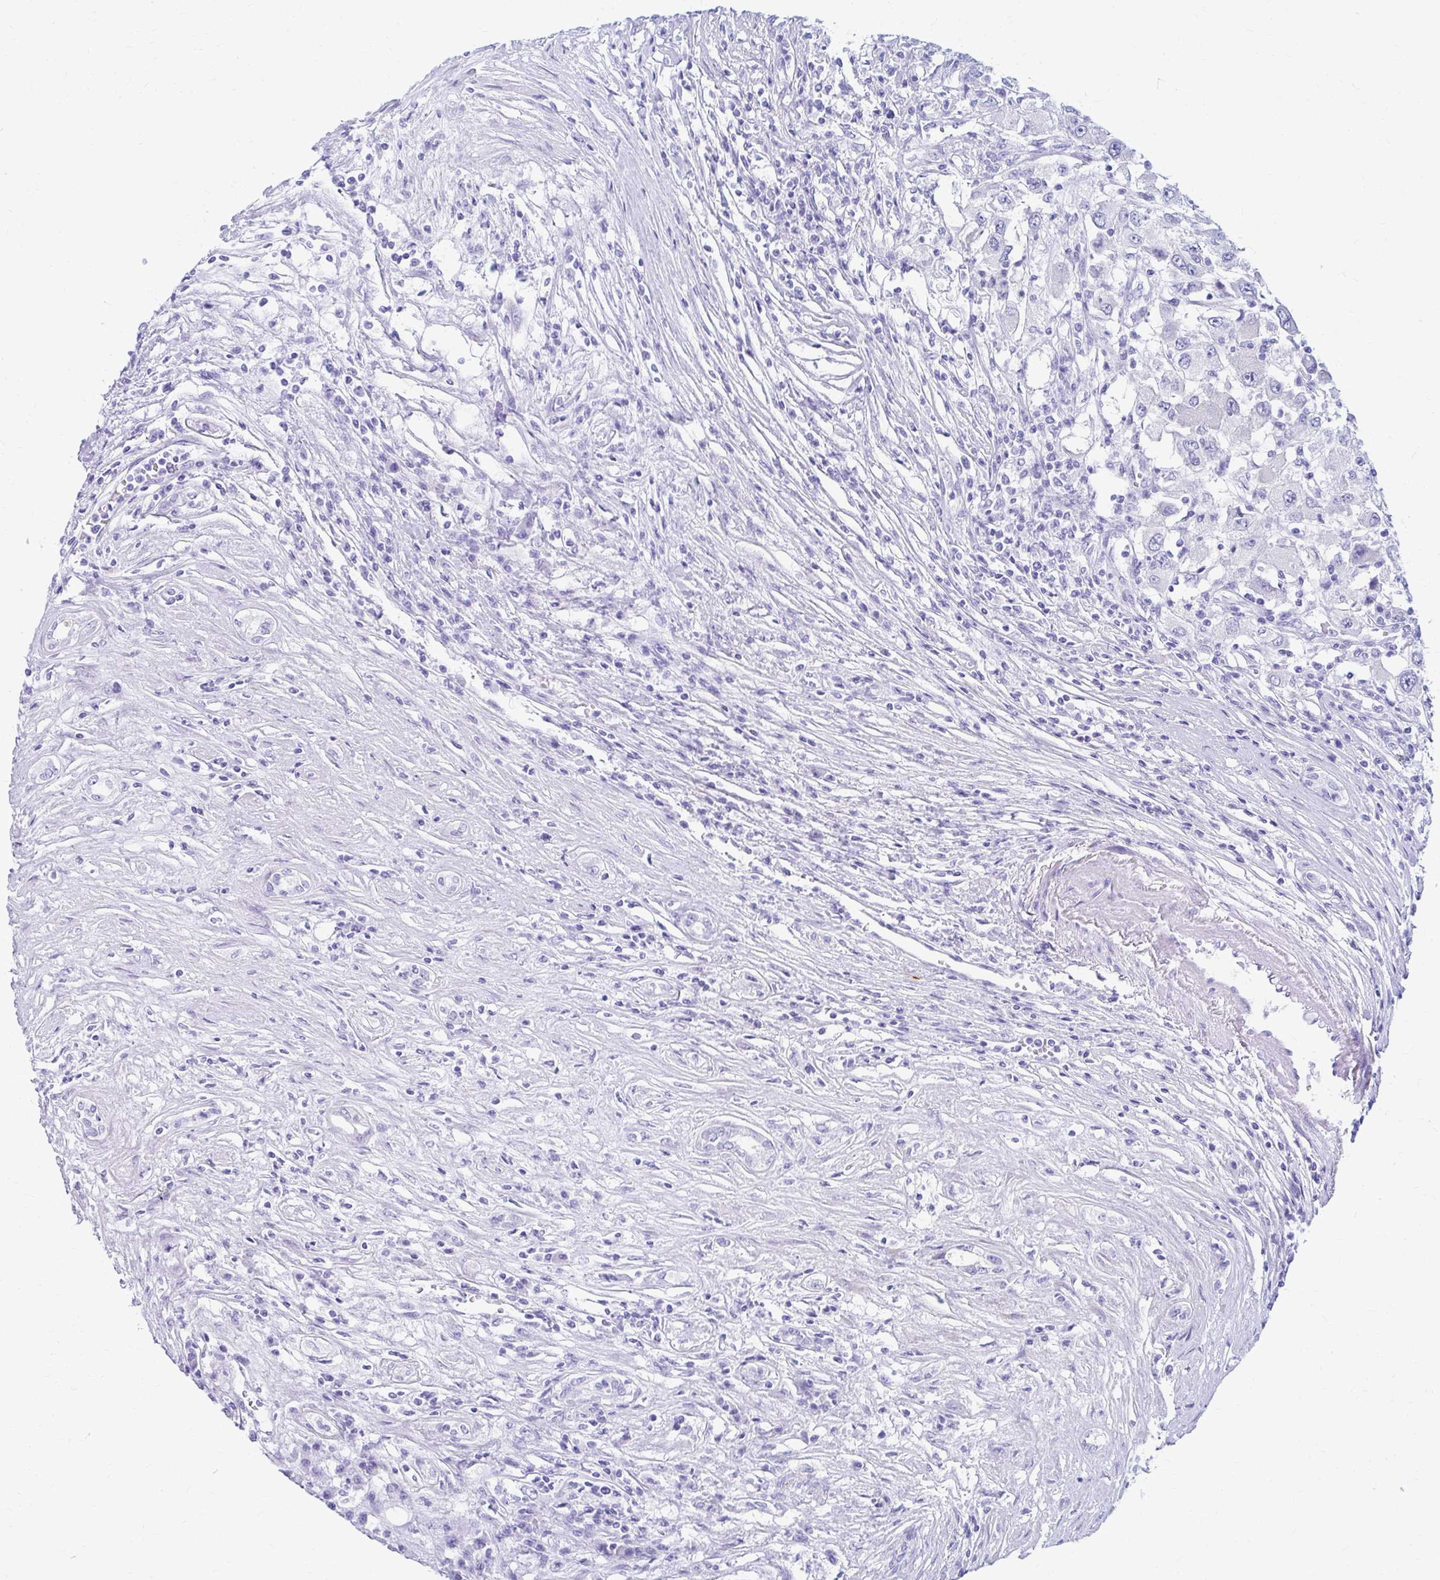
{"staining": {"intensity": "negative", "quantity": "none", "location": "none"}, "tissue": "renal cancer", "cell_type": "Tumor cells", "image_type": "cancer", "snomed": [{"axis": "morphology", "description": "Adenocarcinoma, NOS"}, {"axis": "topography", "description": "Kidney"}], "caption": "The image reveals no significant positivity in tumor cells of renal adenocarcinoma.", "gene": "NSG2", "patient": {"sex": "female", "age": 67}}